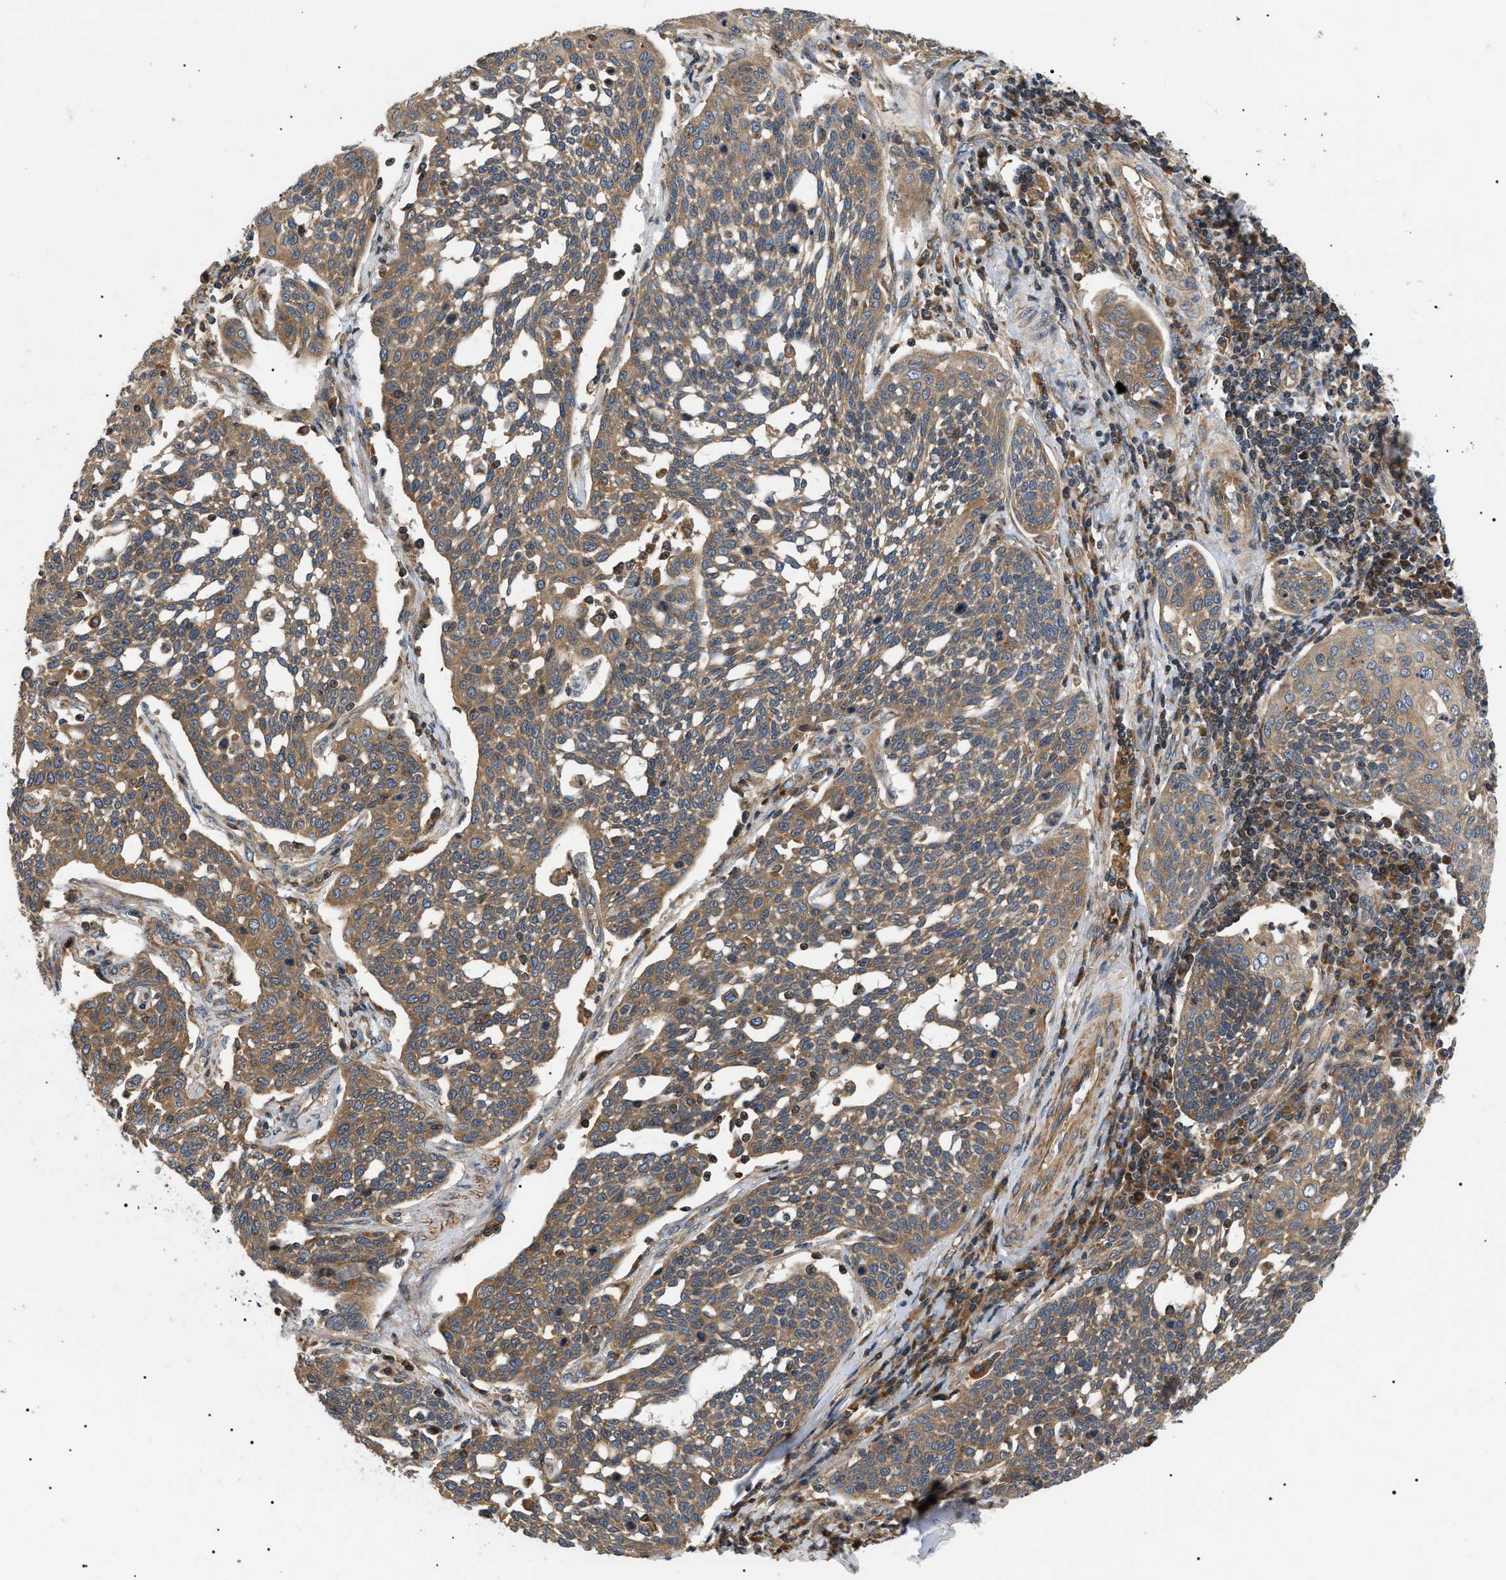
{"staining": {"intensity": "moderate", "quantity": ">75%", "location": "cytoplasmic/membranous"}, "tissue": "cervical cancer", "cell_type": "Tumor cells", "image_type": "cancer", "snomed": [{"axis": "morphology", "description": "Squamous cell carcinoma, NOS"}, {"axis": "topography", "description": "Cervix"}], "caption": "Immunohistochemistry (IHC) (DAB) staining of cervical cancer (squamous cell carcinoma) exhibits moderate cytoplasmic/membranous protein expression in about >75% of tumor cells.", "gene": "PPM1B", "patient": {"sex": "female", "age": 34}}